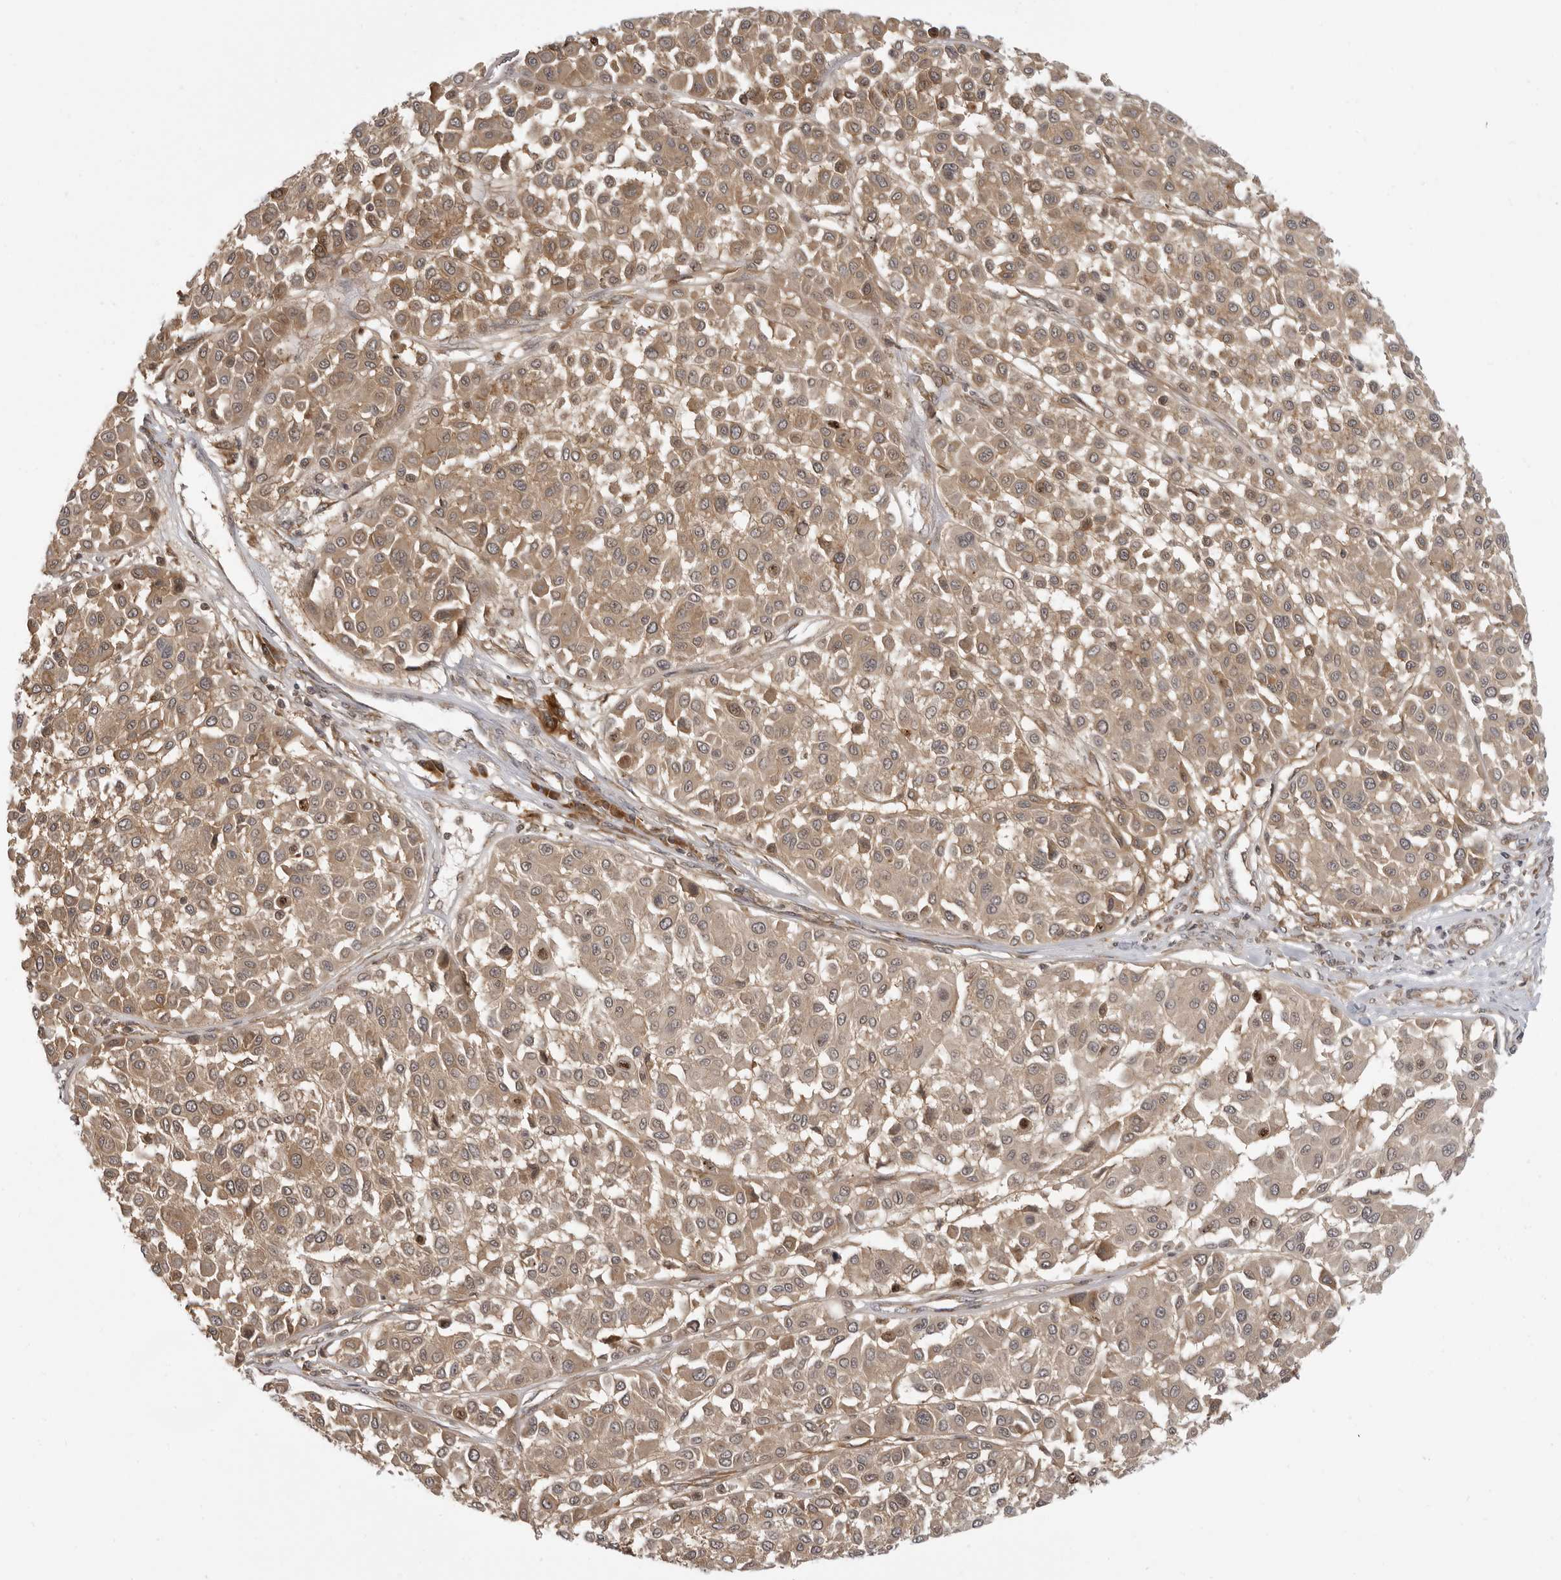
{"staining": {"intensity": "weak", "quantity": ">75%", "location": "cytoplasmic/membranous"}, "tissue": "melanoma", "cell_type": "Tumor cells", "image_type": "cancer", "snomed": [{"axis": "morphology", "description": "Malignant melanoma, Metastatic site"}, {"axis": "topography", "description": "Soft tissue"}], "caption": "Immunohistochemical staining of human melanoma displays low levels of weak cytoplasmic/membranous protein positivity in about >75% of tumor cells.", "gene": "PRRC2A", "patient": {"sex": "male", "age": 41}}